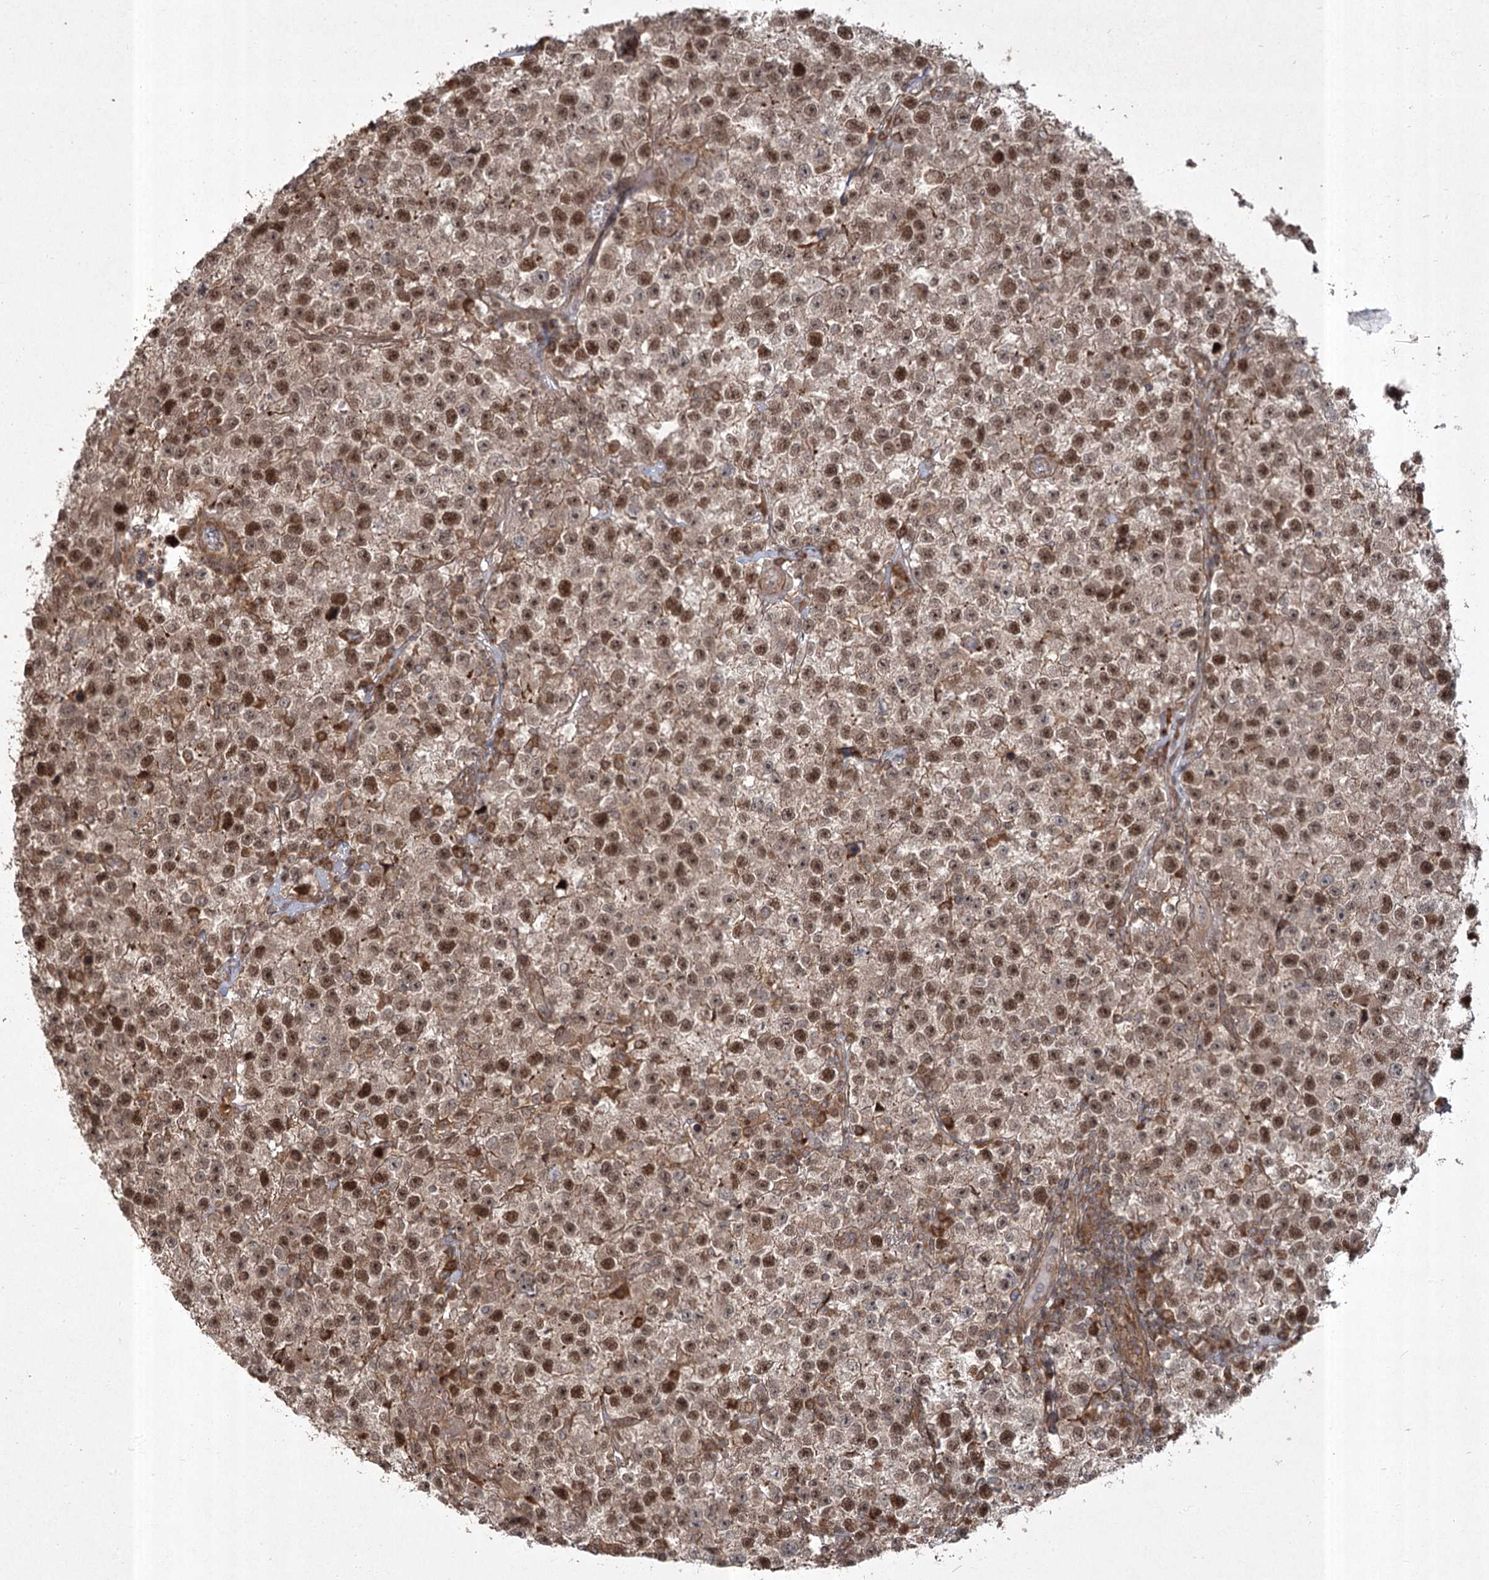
{"staining": {"intensity": "strong", "quantity": ">75%", "location": "nuclear"}, "tissue": "testis cancer", "cell_type": "Tumor cells", "image_type": "cancer", "snomed": [{"axis": "morphology", "description": "Seminoma, NOS"}, {"axis": "topography", "description": "Testis"}], "caption": "Approximately >75% of tumor cells in human testis cancer show strong nuclear protein staining as visualized by brown immunohistochemical staining.", "gene": "CPLANE1", "patient": {"sex": "male", "age": 22}}